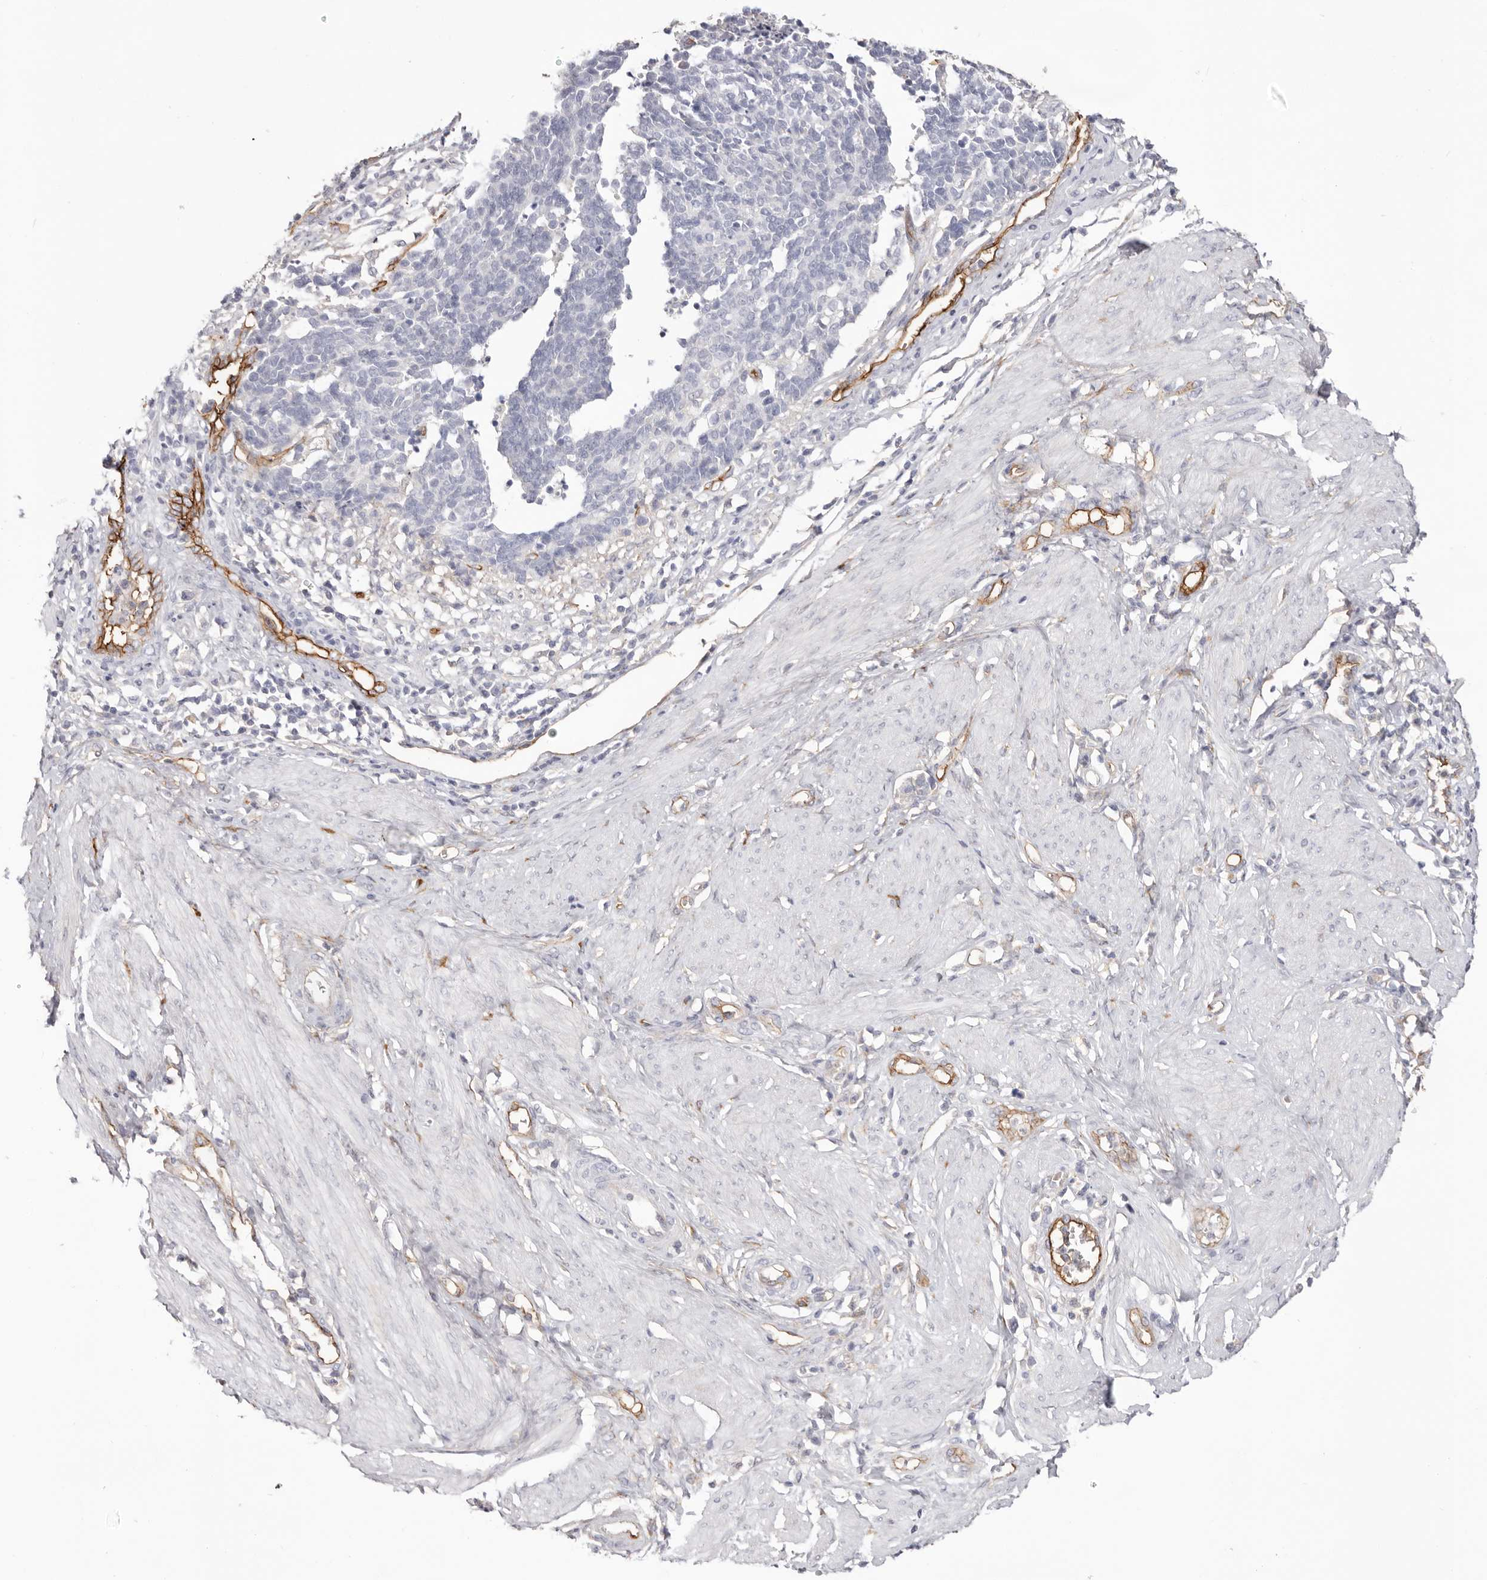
{"staining": {"intensity": "negative", "quantity": "none", "location": "none"}, "tissue": "cervical cancer", "cell_type": "Tumor cells", "image_type": "cancer", "snomed": [{"axis": "morphology", "description": "Normal tissue, NOS"}, {"axis": "morphology", "description": "Squamous cell carcinoma, NOS"}, {"axis": "topography", "description": "Cervix"}], "caption": "Immunohistochemical staining of human cervical cancer displays no significant staining in tumor cells.", "gene": "LRRC66", "patient": {"sex": "female", "age": 35}}